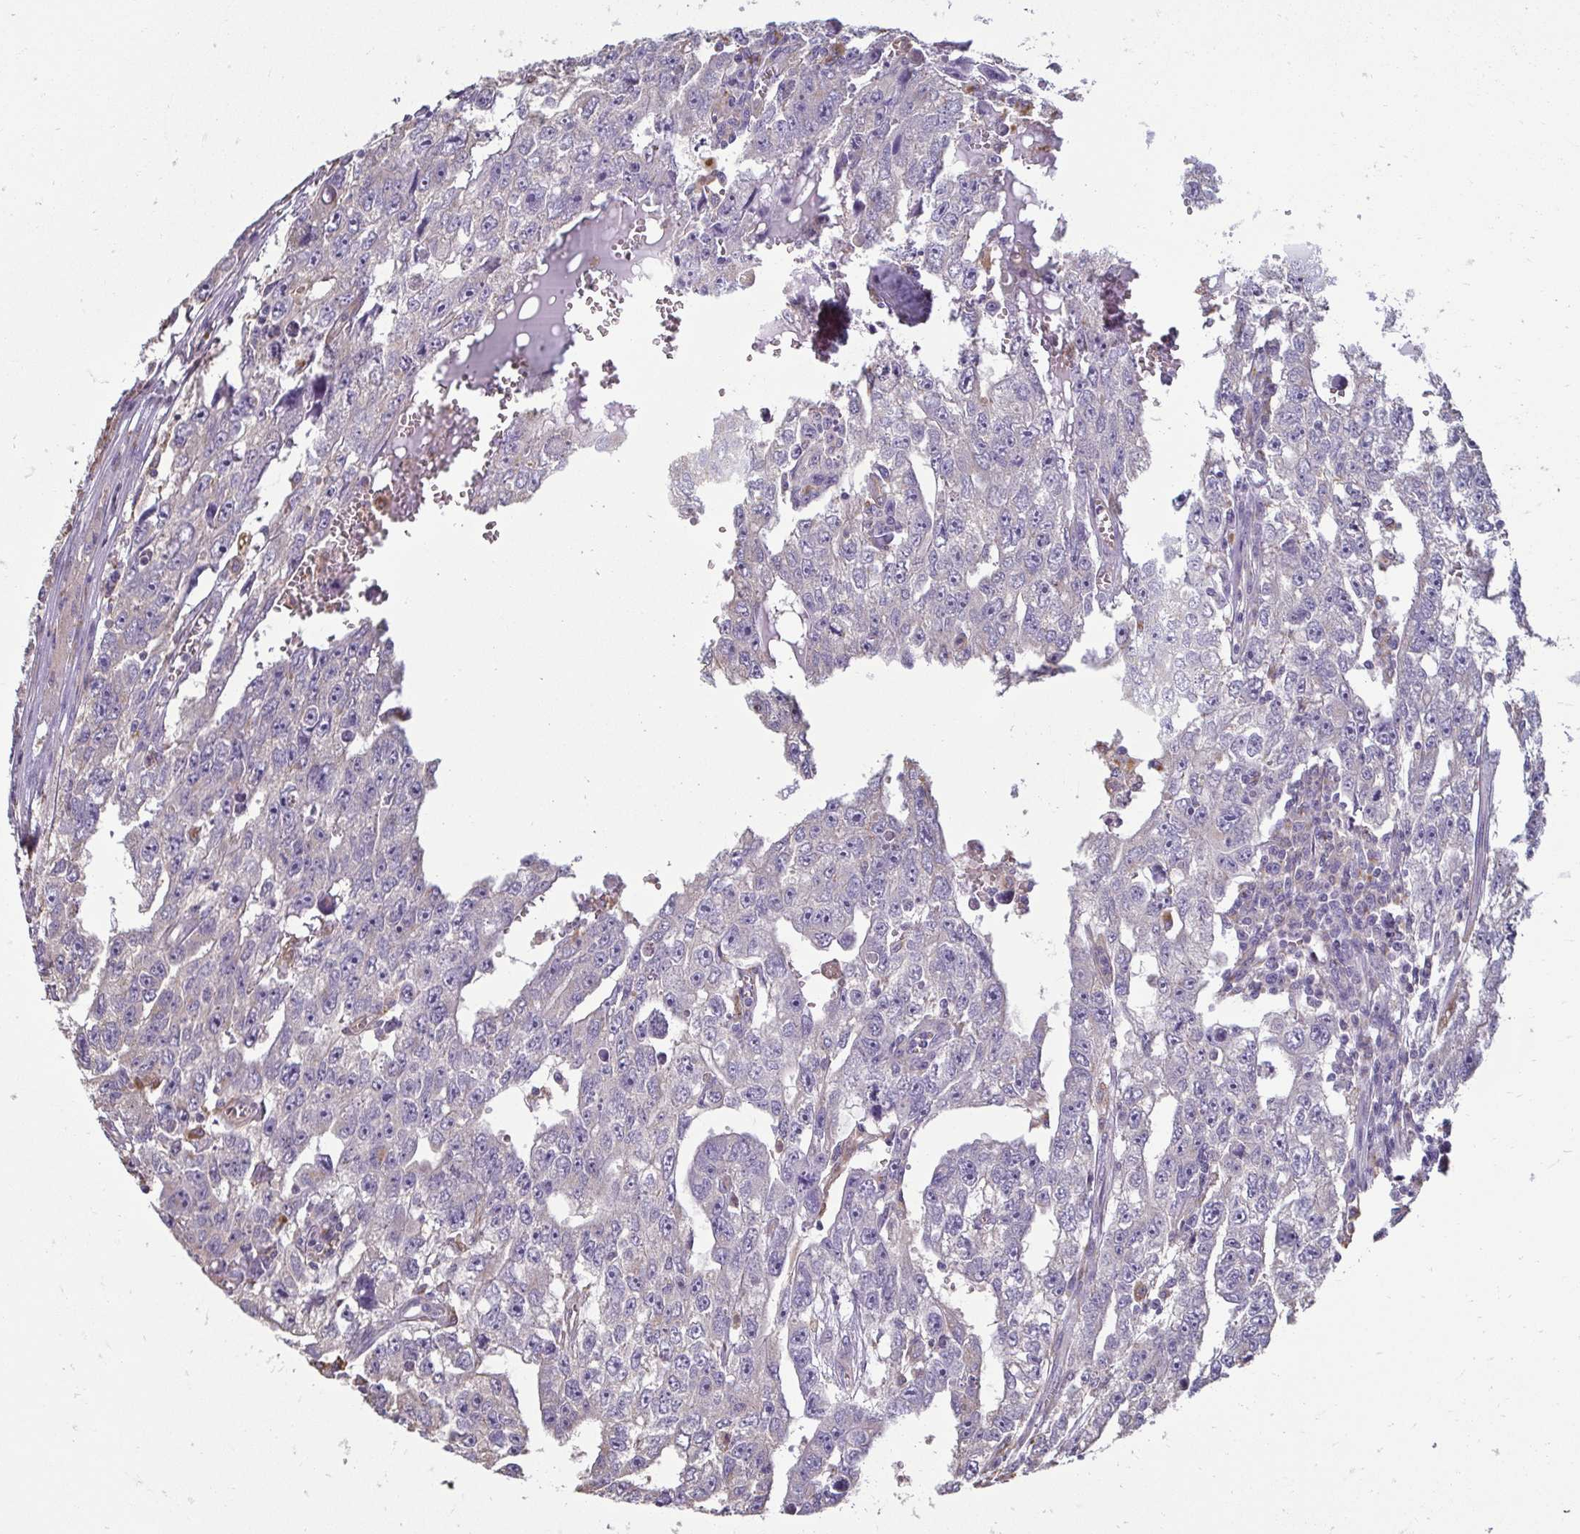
{"staining": {"intensity": "negative", "quantity": "none", "location": "none"}, "tissue": "testis cancer", "cell_type": "Tumor cells", "image_type": "cancer", "snomed": [{"axis": "morphology", "description": "Carcinoma, Embryonal, NOS"}, {"axis": "topography", "description": "Testis"}], "caption": "A high-resolution micrograph shows IHC staining of testis cancer (embryonal carcinoma), which exhibits no significant staining in tumor cells. (Stains: DAB (3,3'-diaminobenzidine) immunohistochemistry with hematoxylin counter stain, Microscopy: brightfield microscopy at high magnification).", "gene": "PDE2A", "patient": {"sex": "male", "age": 20}}